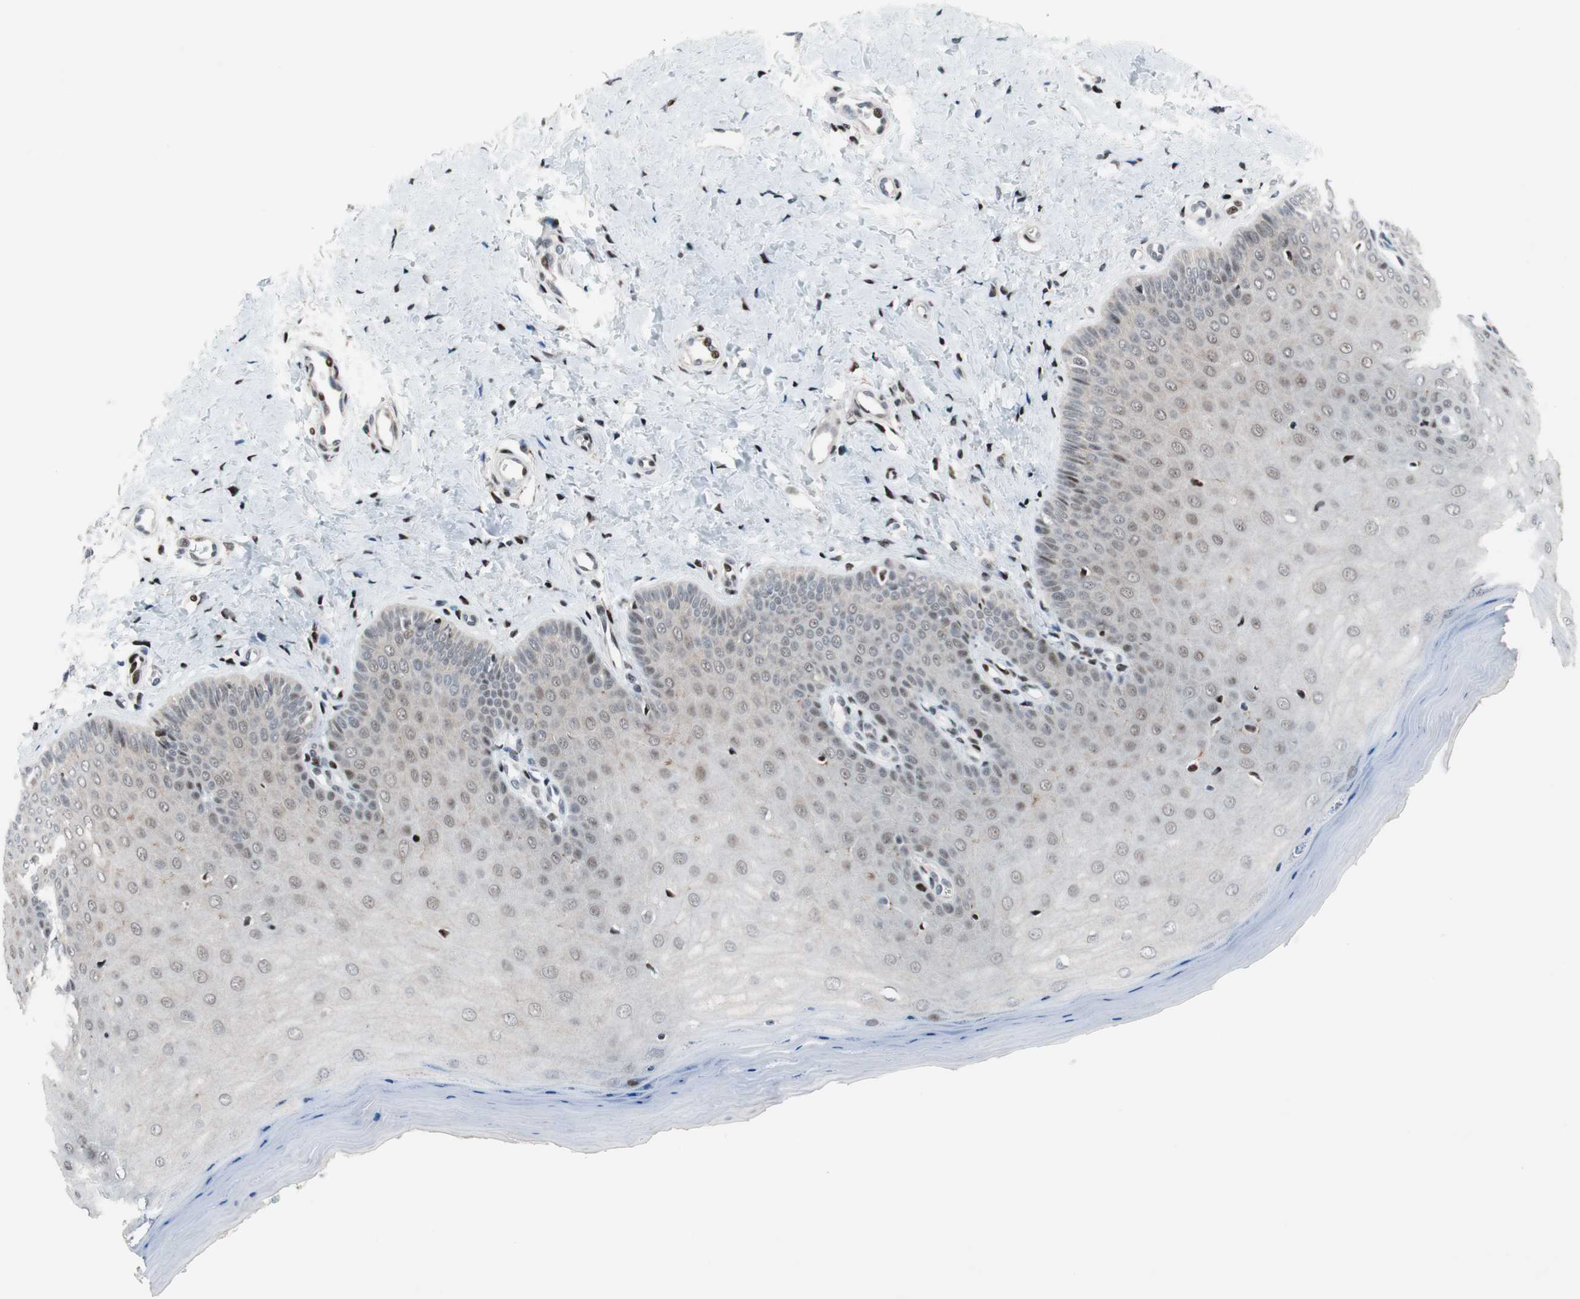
{"staining": {"intensity": "strong", "quantity": ">75%", "location": "nuclear"}, "tissue": "cervix", "cell_type": "Glandular cells", "image_type": "normal", "snomed": [{"axis": "morphology", "description": "Normal tissue, NOS"}, {"axis": "topography", "description": "Cervix"}], "caption": "A high-resolution micrograph shows IHC staining of benign cervix, which exhibits strong nuclear positivity in approximately >75% of glandular cells.", "gene": "FBXO44", "patient": {"sex": "female", "age": 55}}